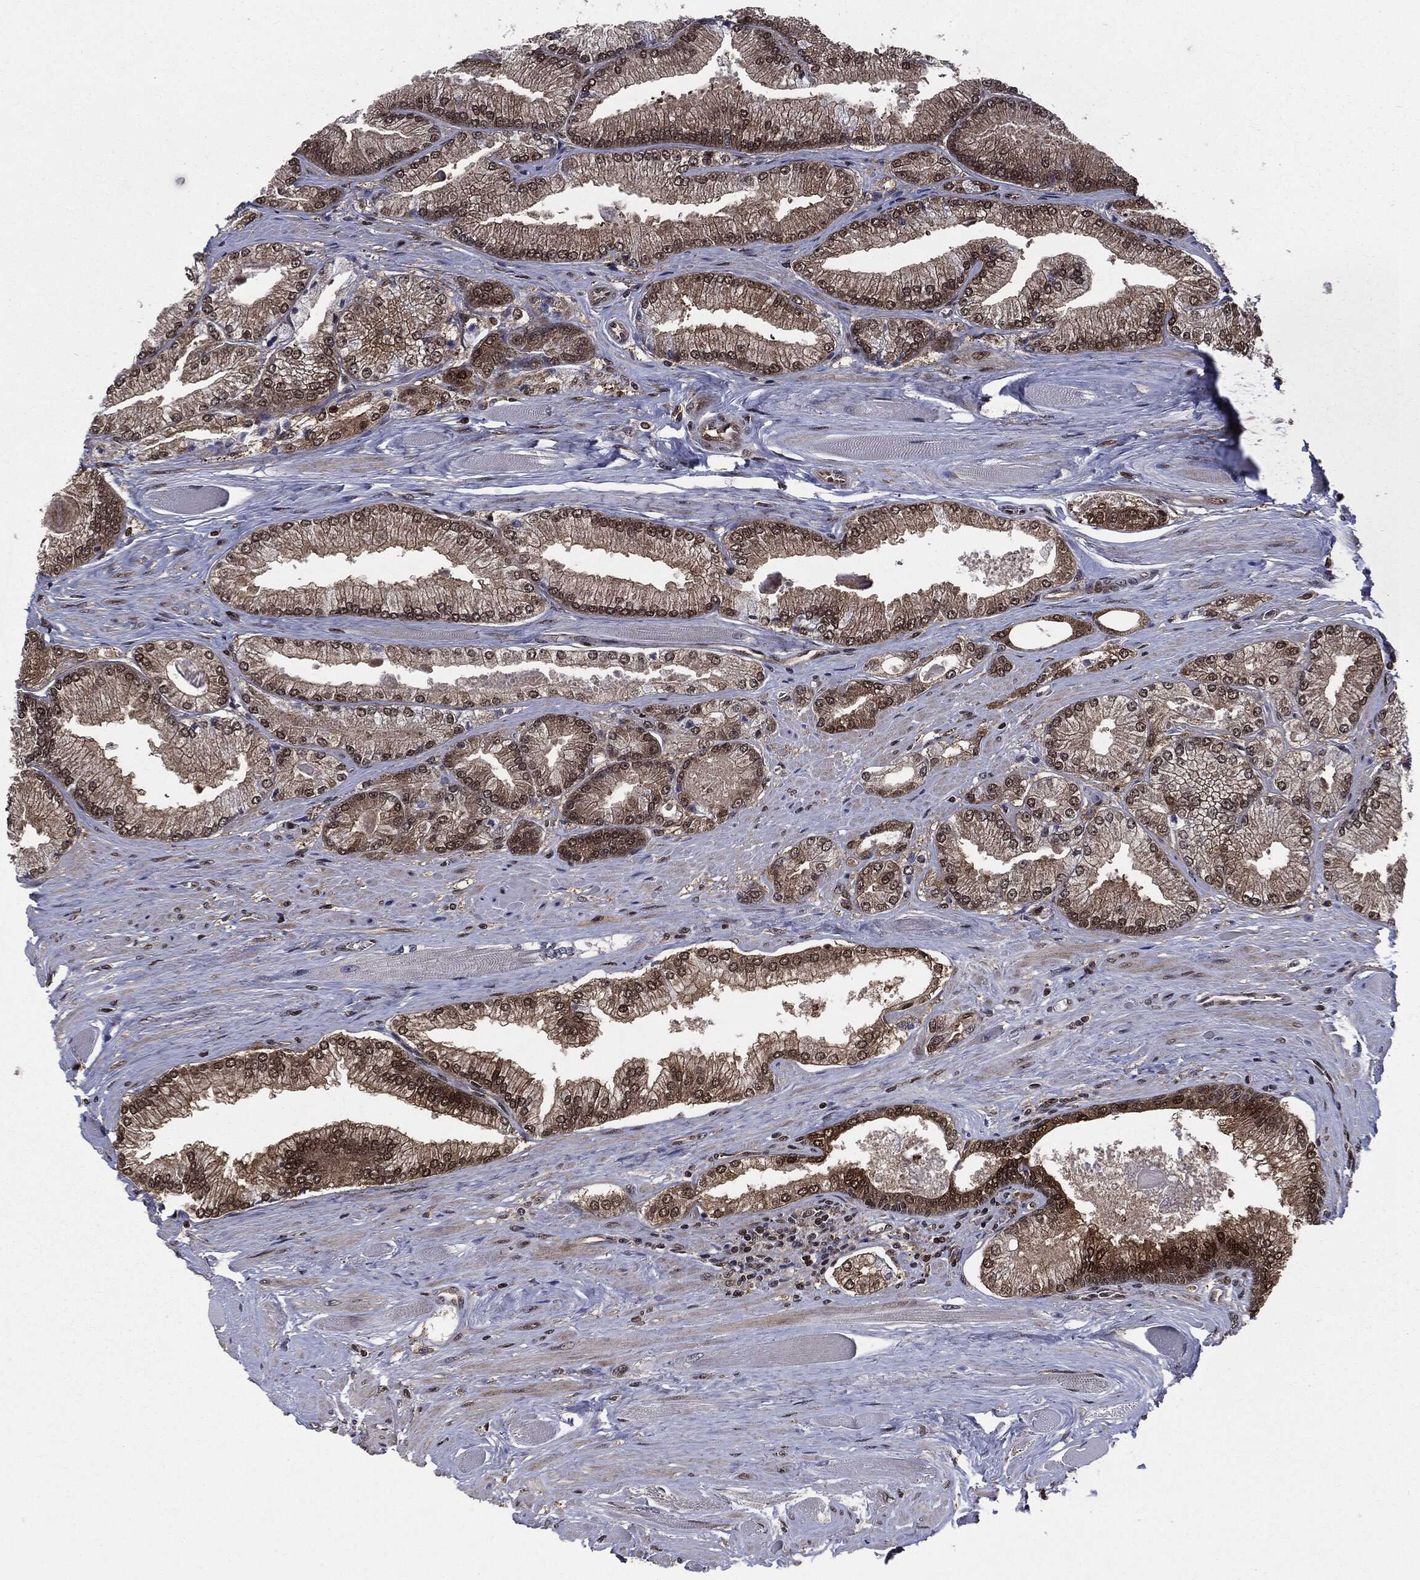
{"staining": {"intensity": "weak", "quantity": ">75%", "location": "cytoplasmic/membranous,nuclear"}, "tissue": "prostate cancer", "cell_type": "Tumor cells", "image_type": "cancer", "snomed": [{"axis": "morphology", "description": "Adenocarcinoma, Low grade"}, {"axis": "topography", "description": "Prostate"}], "caption": "This is a micrograph of IHC staining of prostate low-grade adenocarcinoma, which shows weak expression in the cytoplasmic/membranous and nuclear of tumor cells.", "gene": "PTPA", "patient": {"sex": "male", "age": 67}}